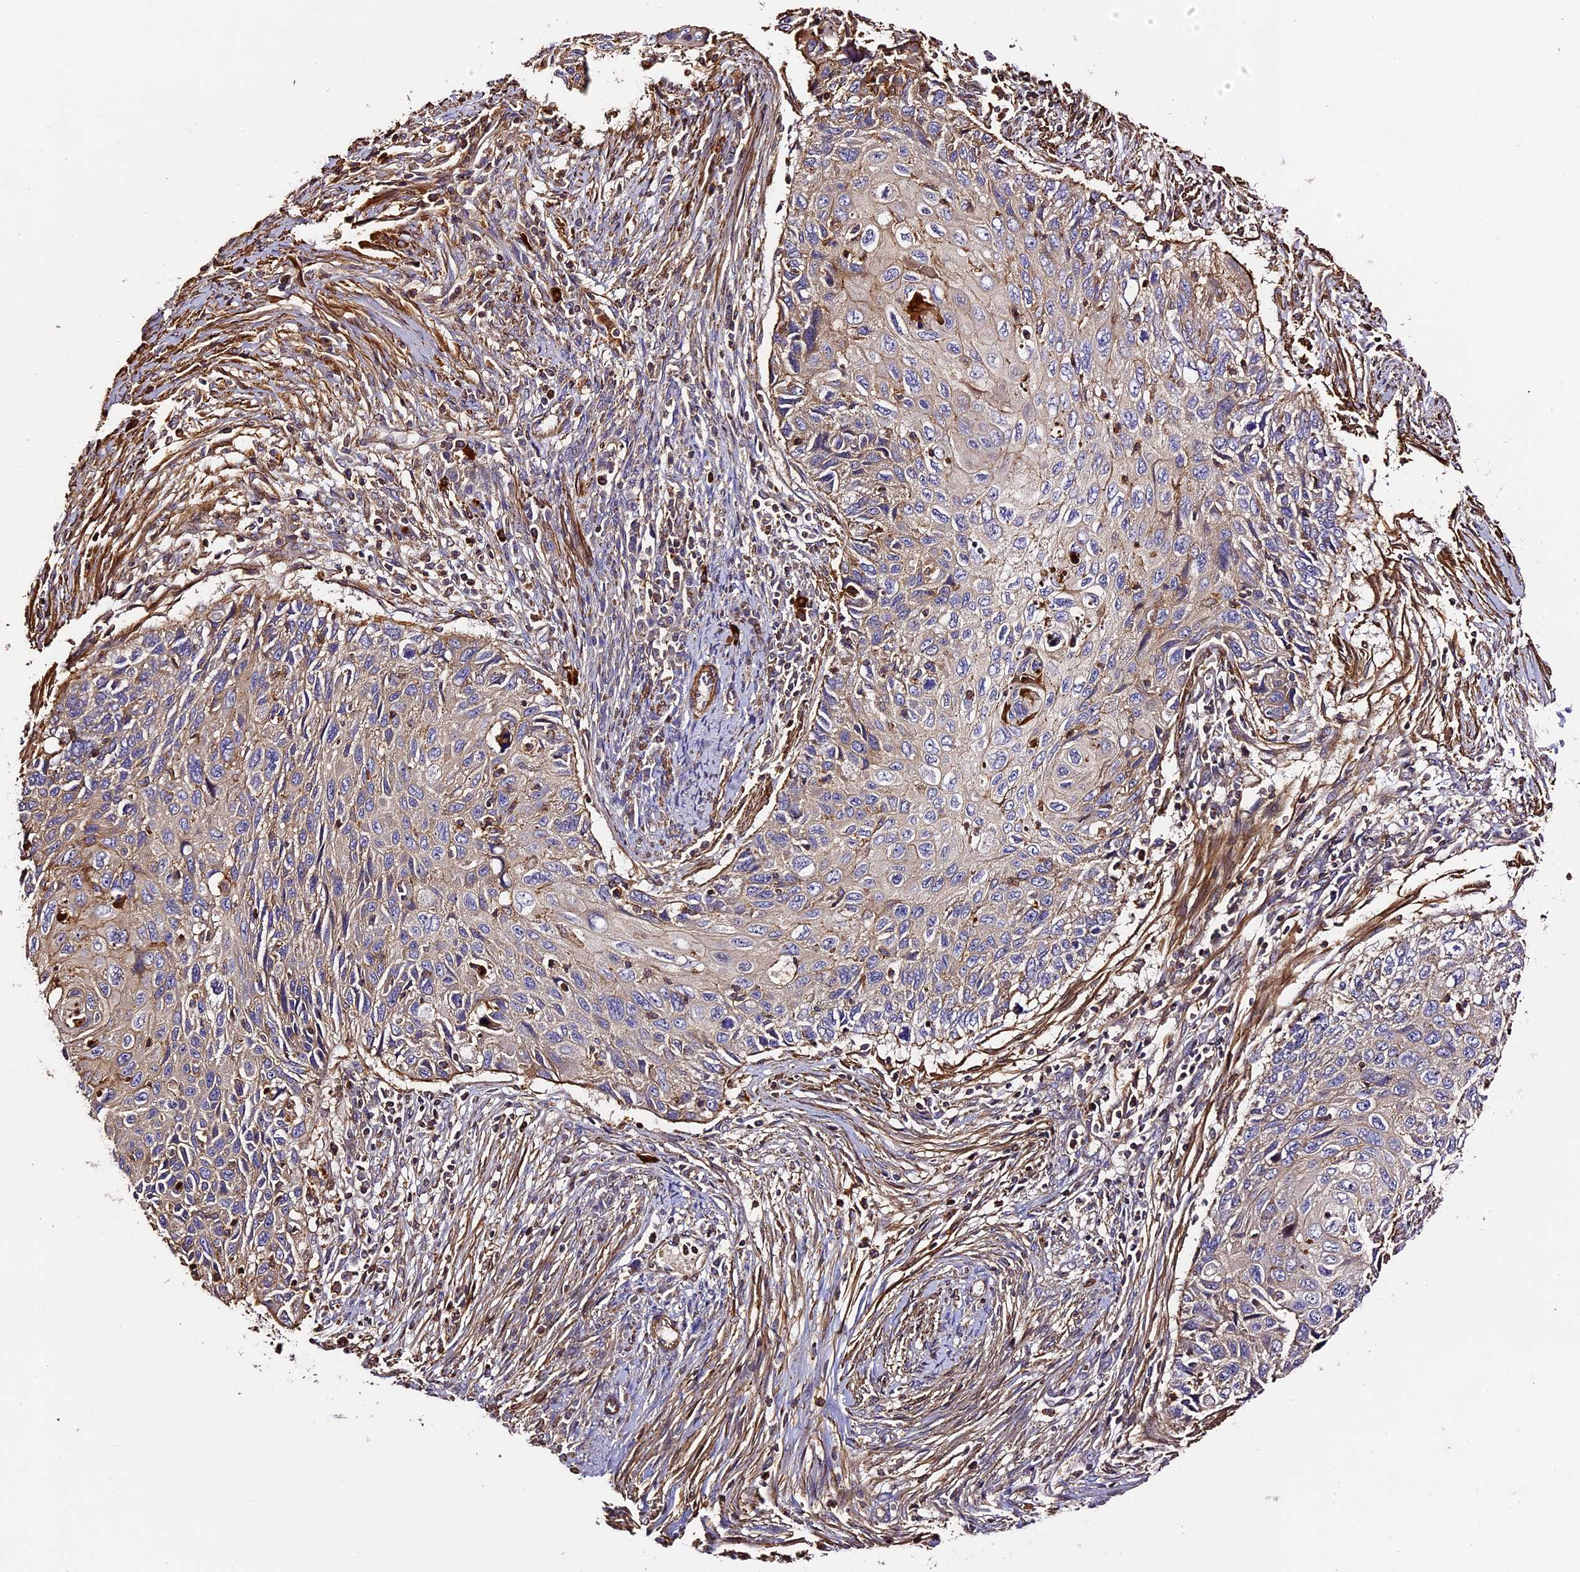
{"staining": {"intensity": "weak", "quantity": ">75%", "location": "cytoplasmic/membranous"}, "tissue": "cervical cancer", "cell_type": "Tumor cells", "image_type": "cancer", "snomed": [{"axis": "morphology", "description": "Squamous cell carcinoma, NOS"}, {"axis": "topography", "description": "Cervix"}], "caption": "A micrograph showing weak cytoplasmic/membranous expression in approximately >75% of tumor cells in cervical cancer, as visualized by brown immunohistochemical staining.", "gene": "RAPSN", "patient": {"sex": "female", "age": 70}}